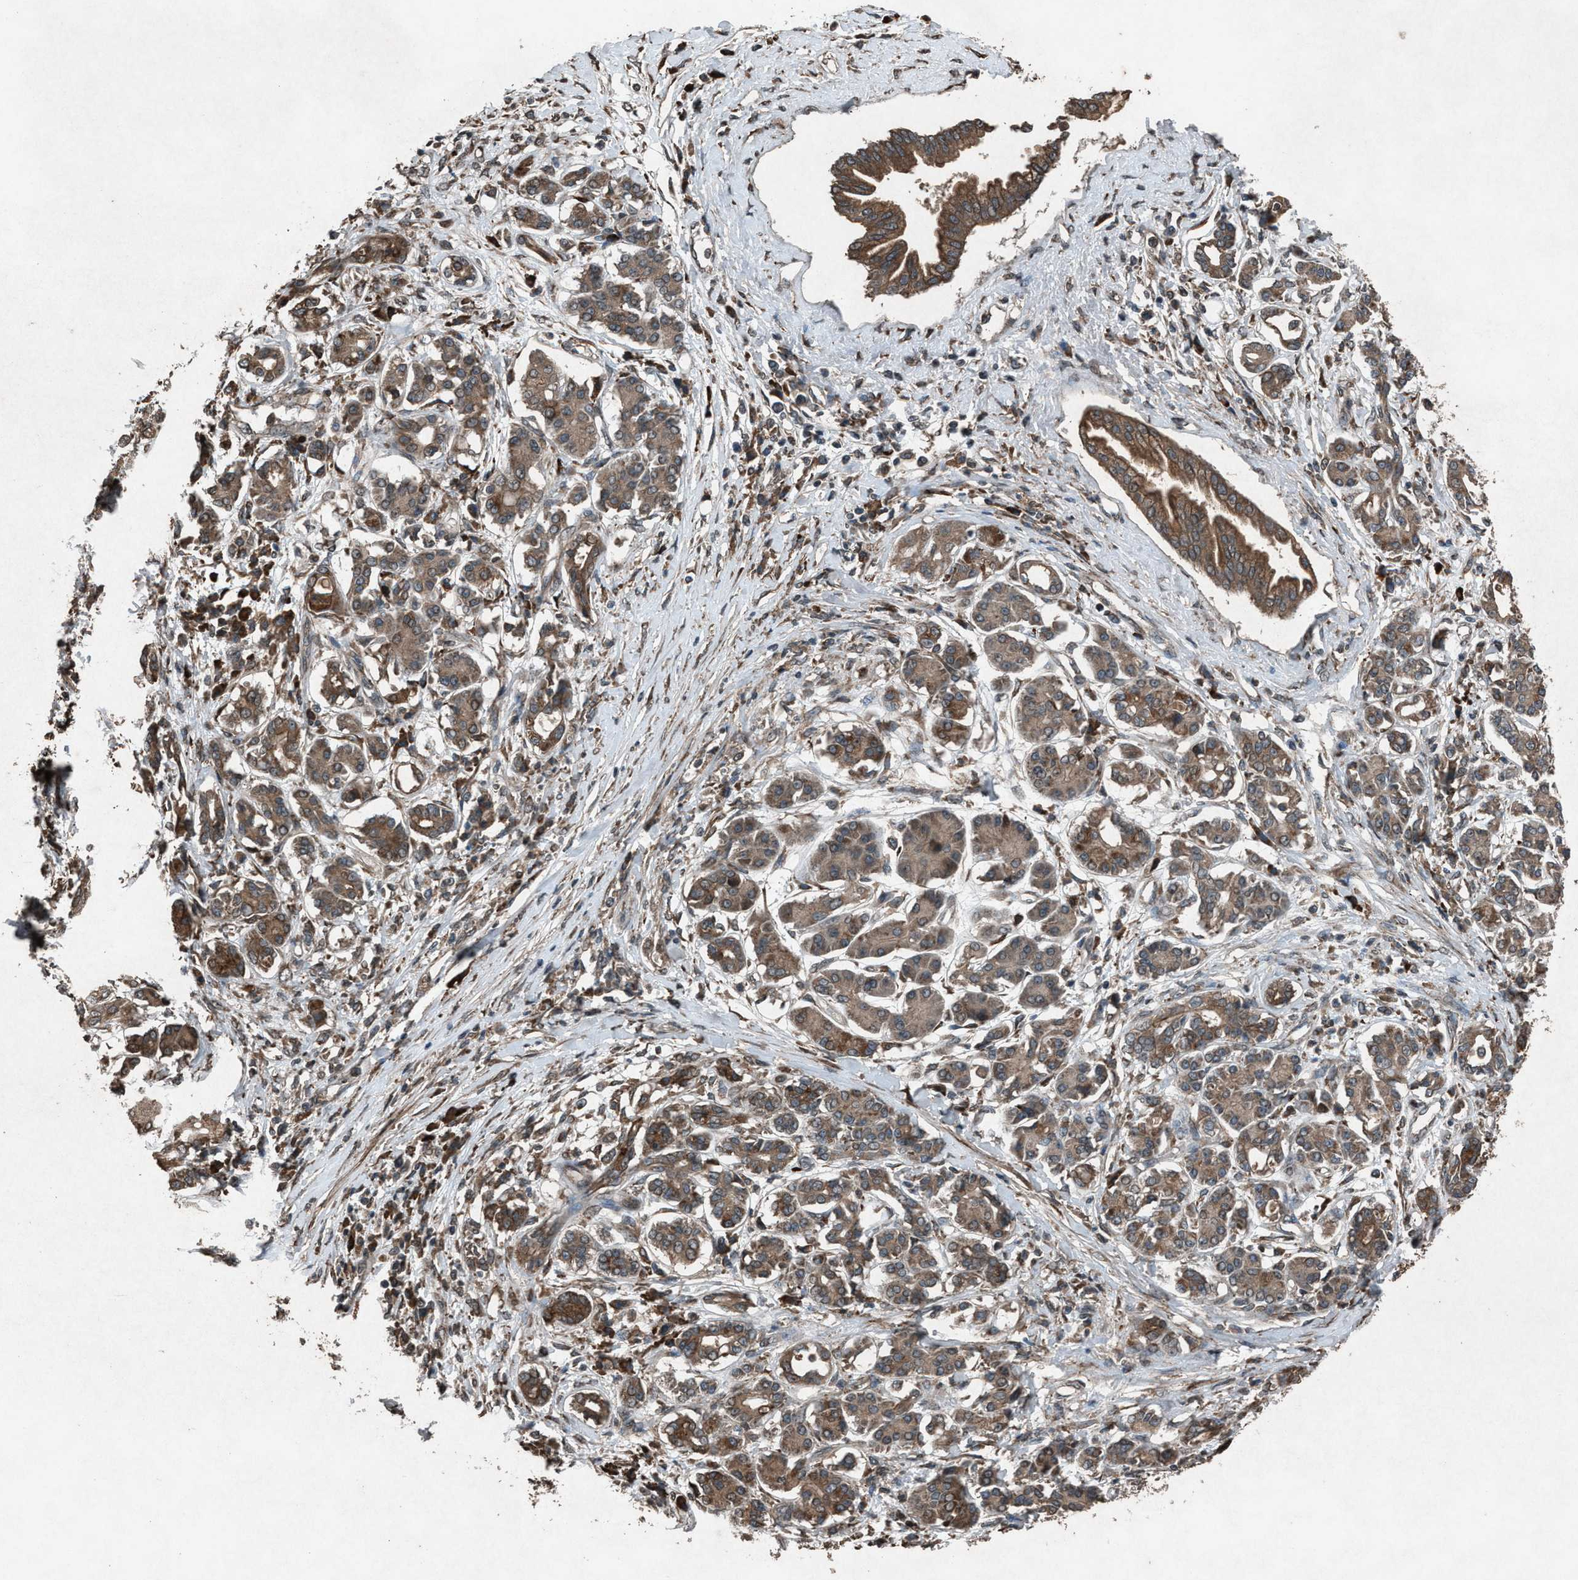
{"staining": {"intensity": "moderate", "quantity": ">75%", "location": "cytoplasmic/membranous"}, "tissue": "pancreatic cancer", "cell_type": "Tumor cells", "image_type": "cancer", "snomed": [{"axis": "morphology", "description": "Adenocarcinoma, NOS"}, {"axis": "topography", "description": "Pancreas"}], "caption": "DAB (3,3'-diaminobenzidine) immunohistochemical staining of pancreatic adenocarcinoma demonstrates moderate cytoplasmic/membranous protein positivity in about >75% of tumor cells.", "gene": "CALR", "patient": {"sex": "female", "age": 56}}